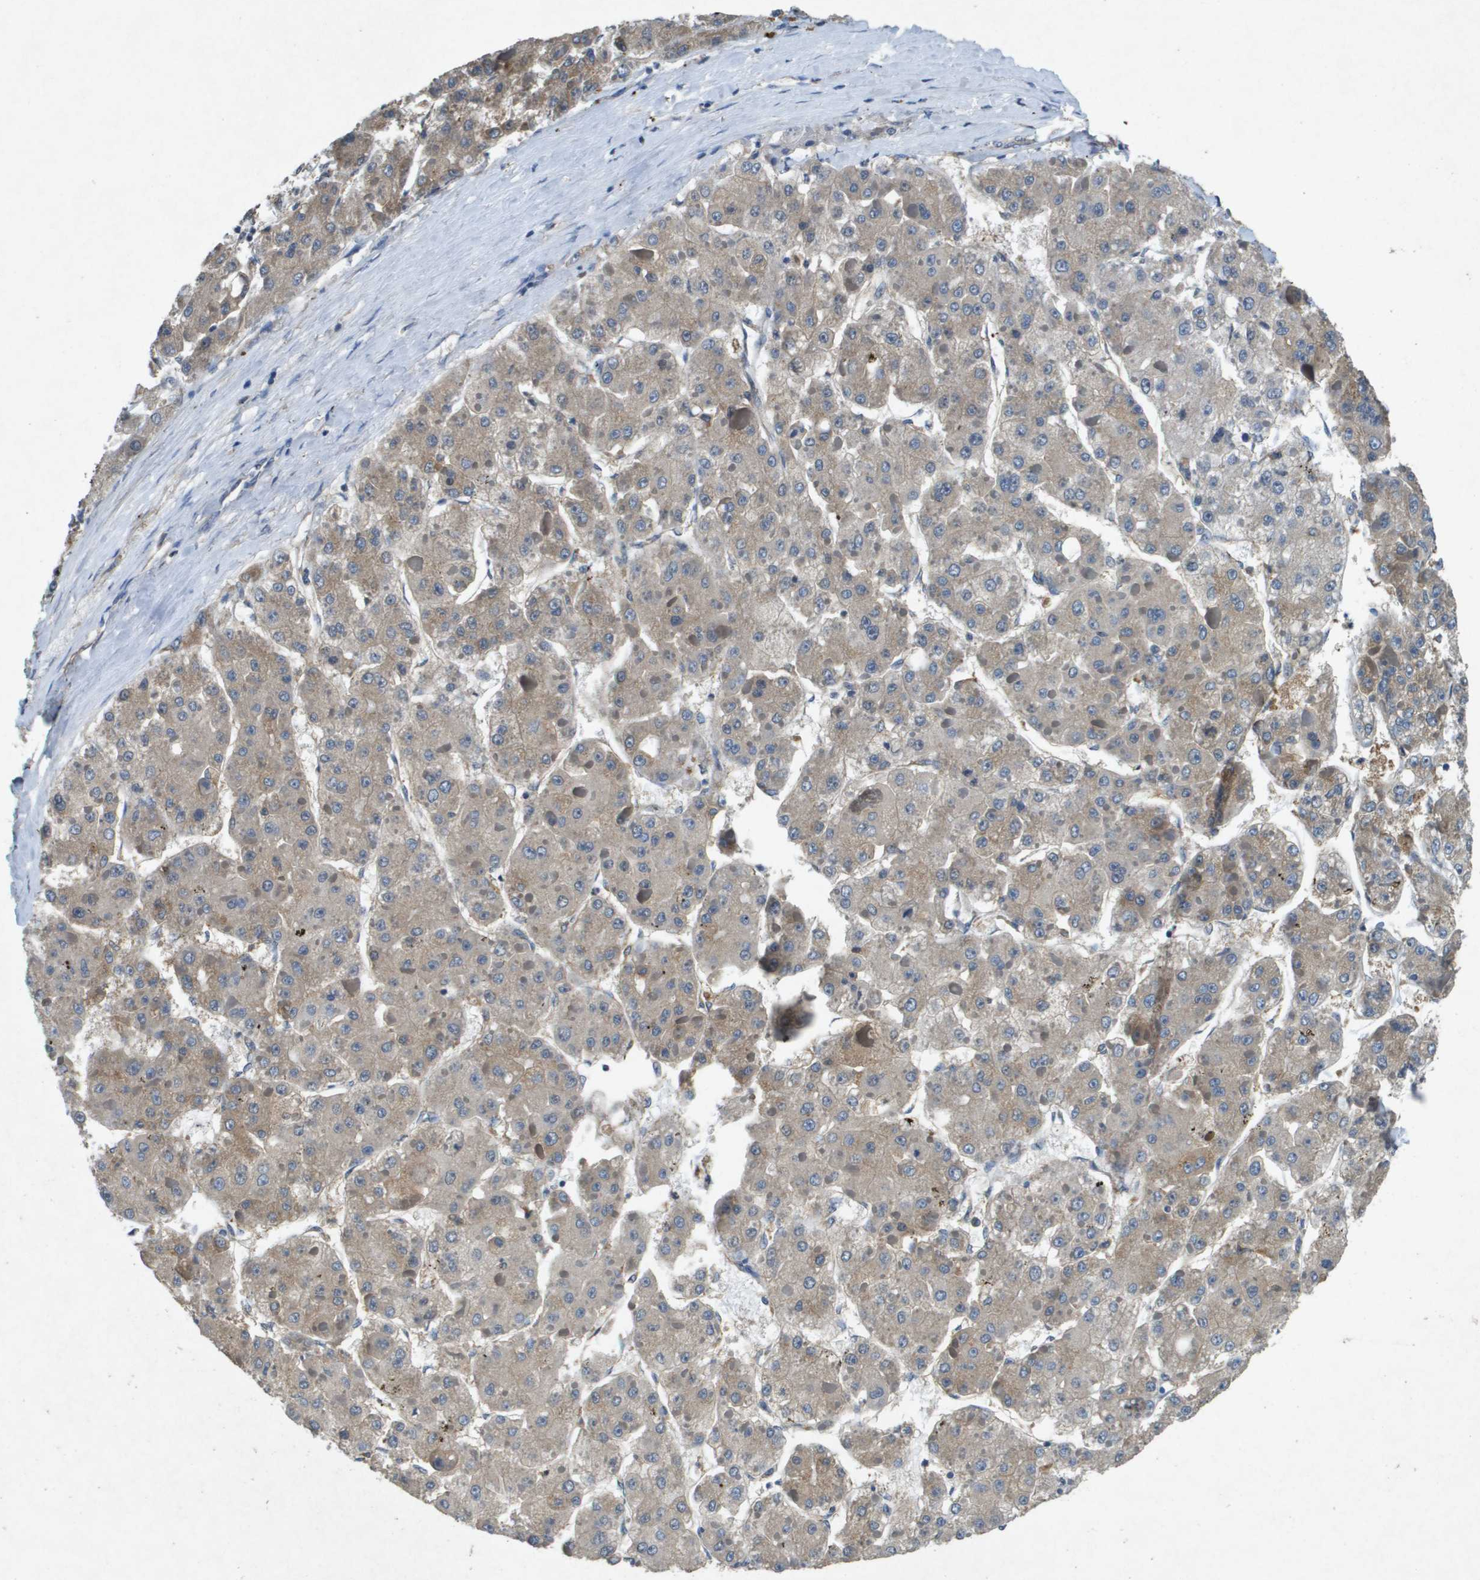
{"staining": {"intensity": "weak", "quantity": ">75%", "location": "cytoplasmic/membranous"}, "tissue": "liver cancer", "cell_type": "Tumor cells", "image_type": "cancer", "snomed": [{"axis": "morphology", "description": "Carcinoma, Hepatocellular, NOS"}, {"axis": "topography", "description": "Liver"}], "caption": "Liver hepatocellular carcinoma stained with DAB immunohistochemistry displays low levels of weak cytoplasmic/membranous expression in approximately >75% of tumor cells.", "gene": "PTPRT", "patient": {"sex": "female", "age": 73}}